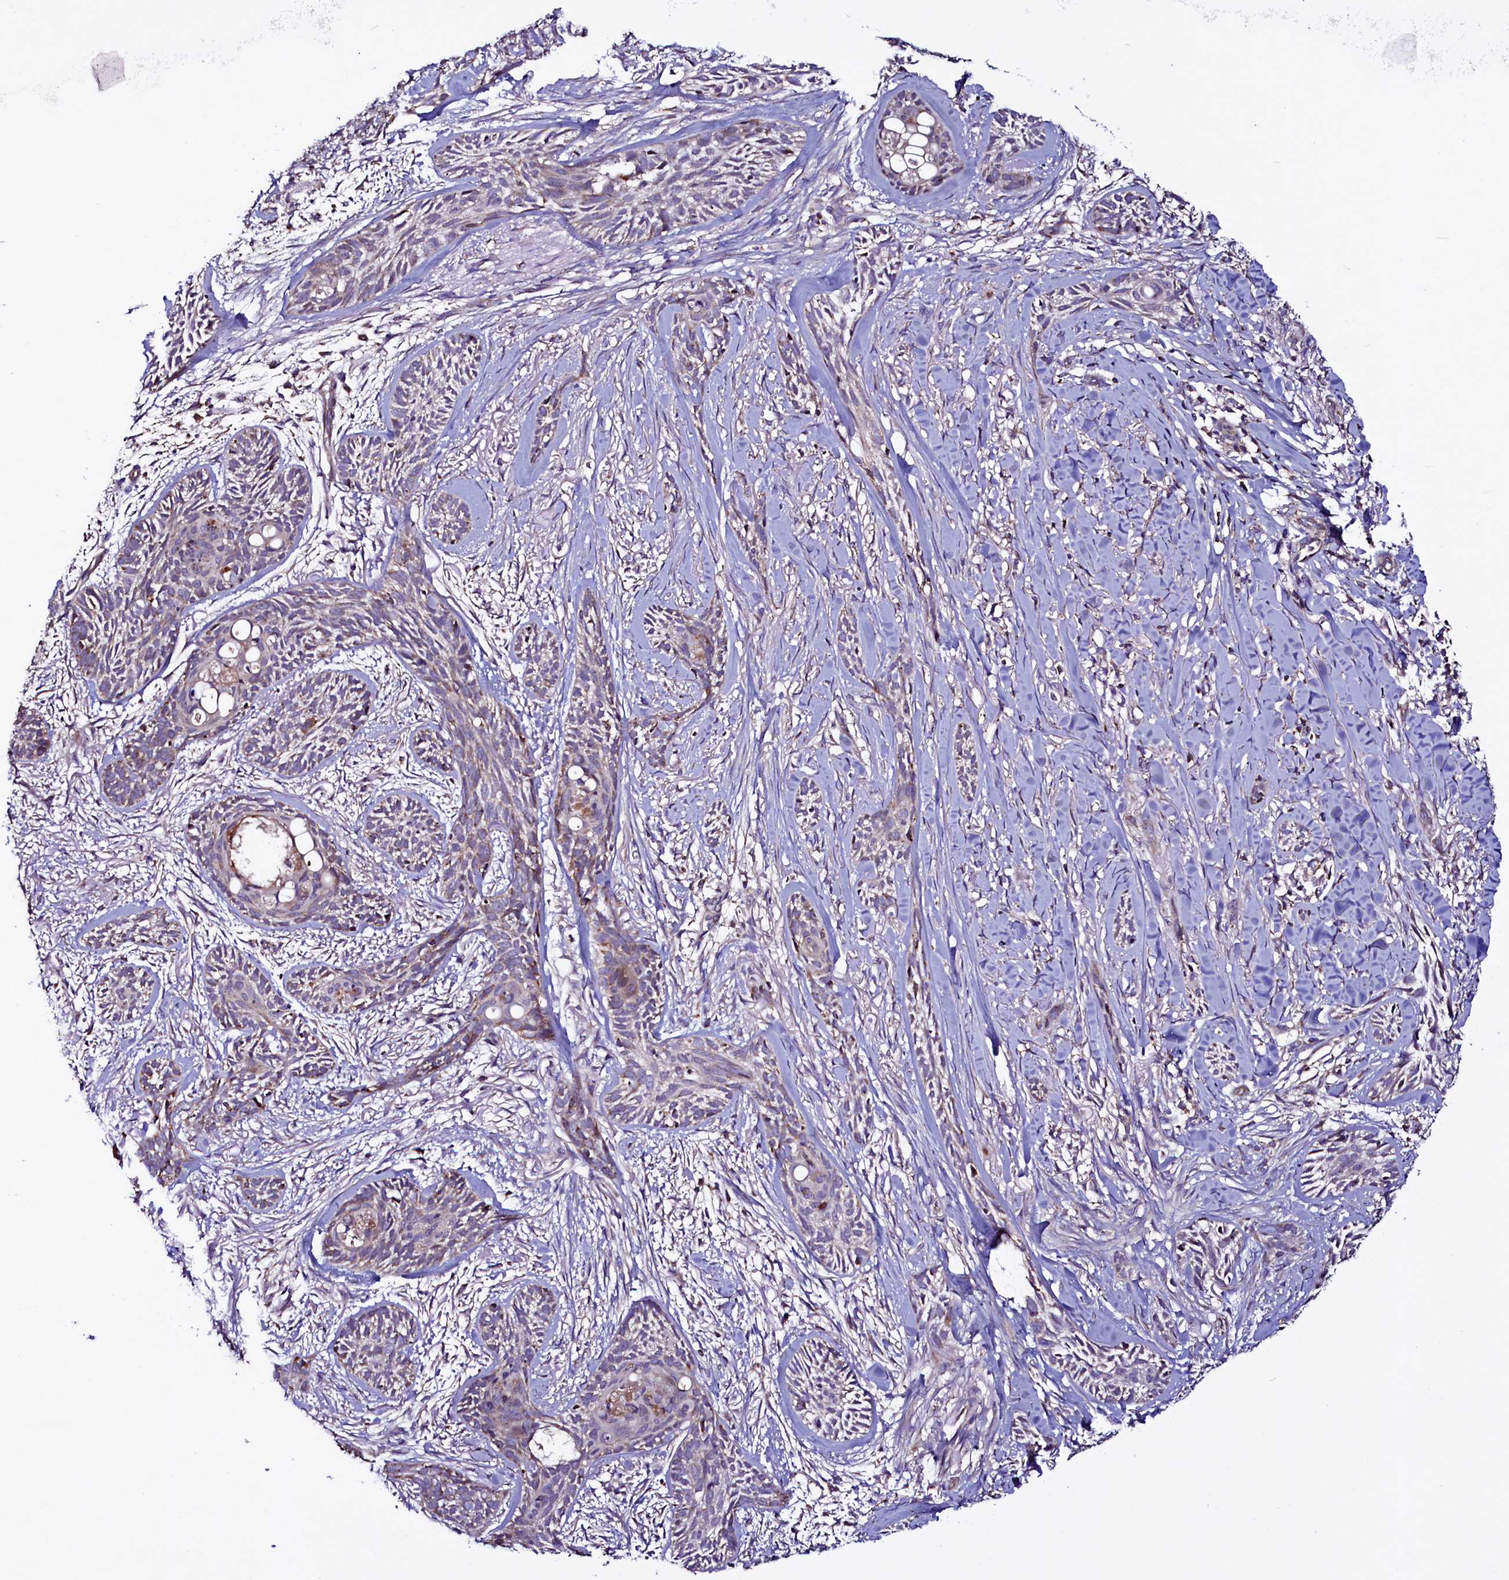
{"staining": {"intensity": "moderate", "quantity": "<25%", "location": "cytoplasmic/membranous"}, "tissue": "skin cancer", "cell_type": "Tumor cells", "image_type": "cancer", "snomed": [{"axis": "morphology", "description": "Basal cell carcinoma"}, {"axis": "topography", "description": "Skin"}], "caption": "Brown immunohistochemical staining in basal cell carcinoma (skin) reveals moderate cytoplasmic/membranous expression in approximately <25% of tumor cells.", "gene": "STARD5", "patient": {"sex": "female", "age": 59}}